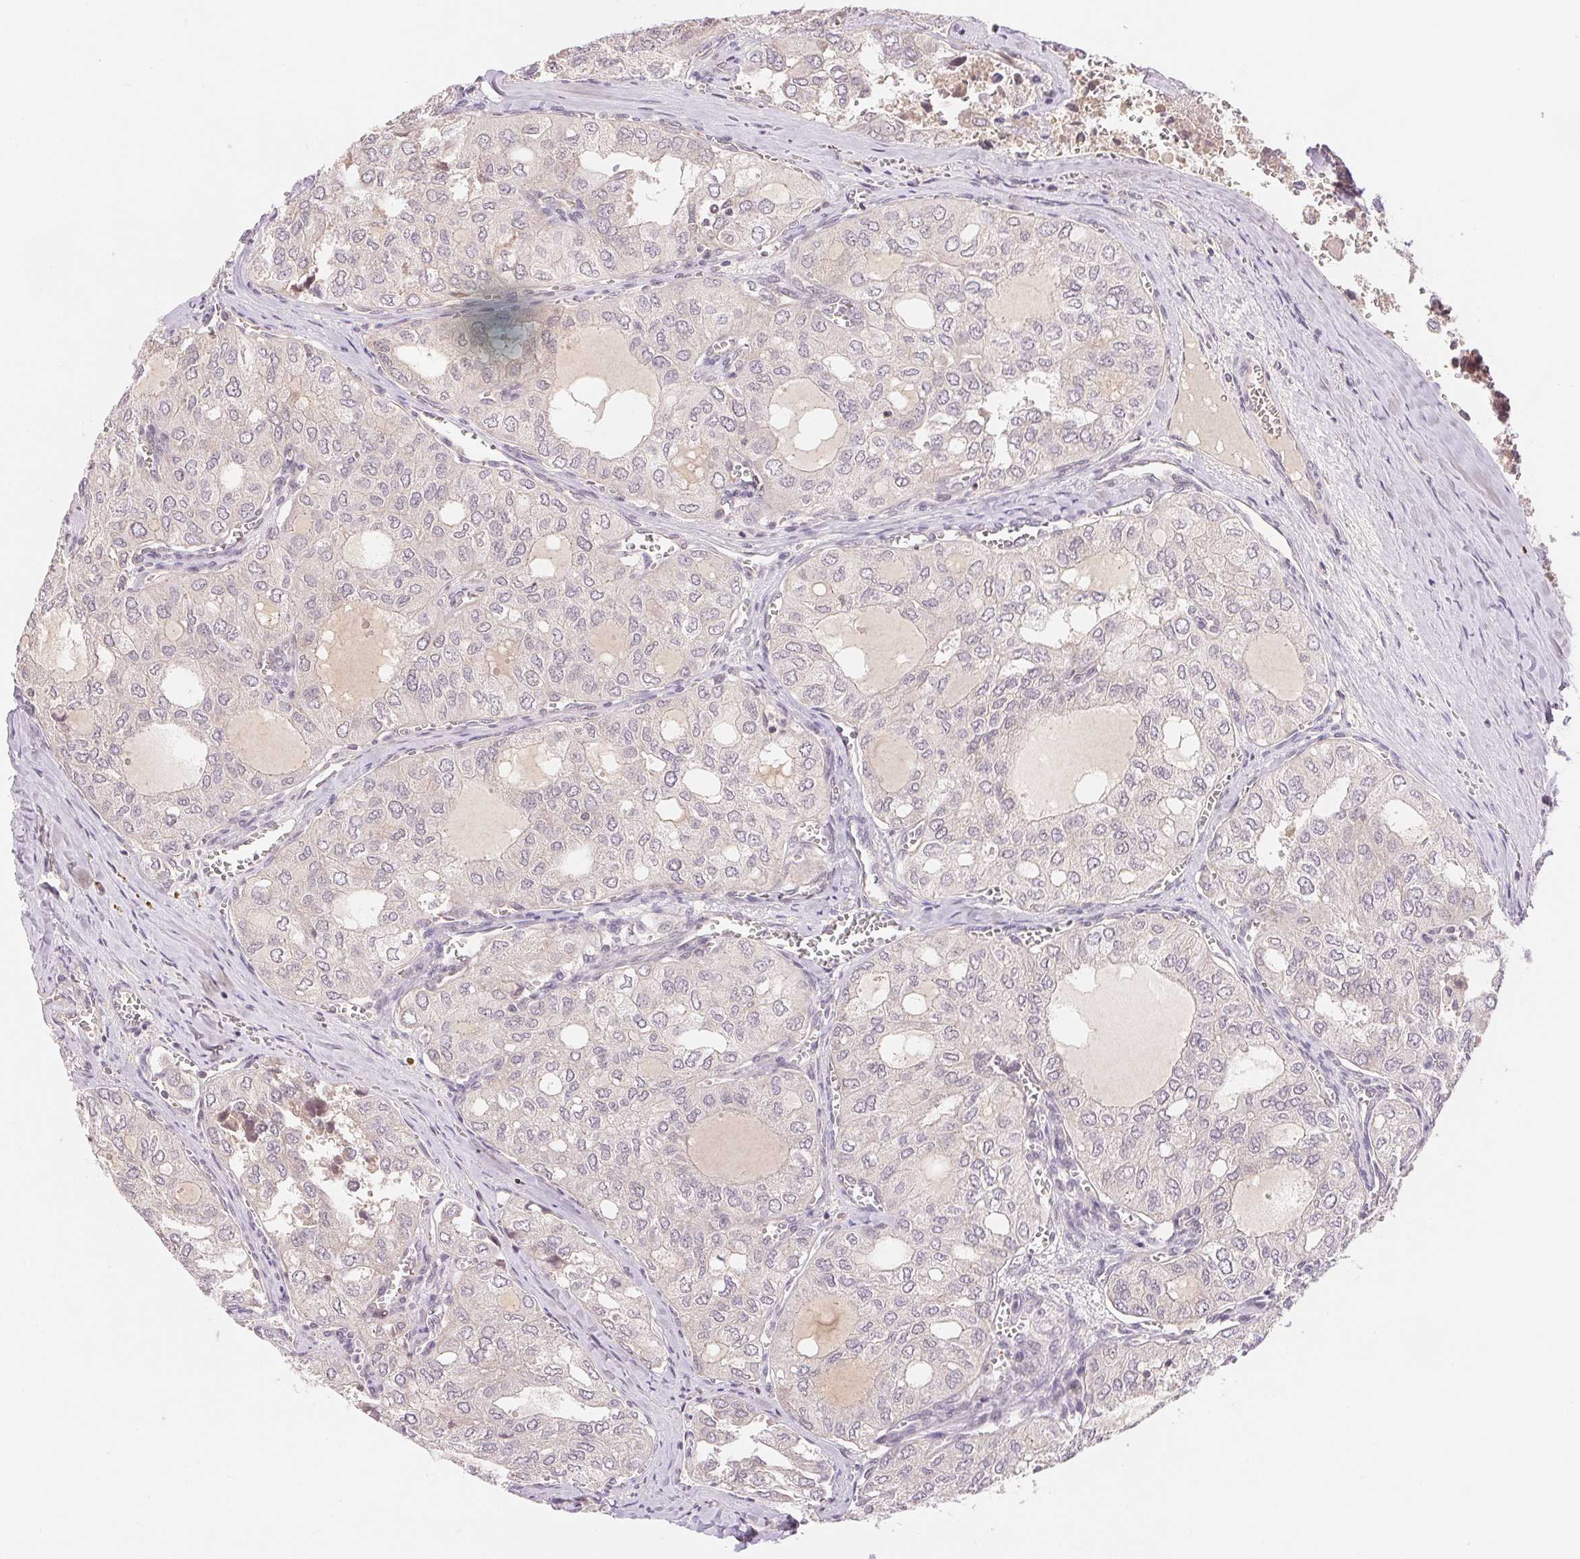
{"staining": {"intensity": "negative", "quantity": "none", "location": "none"}, "tissue": "thyroid cancer", "cell_type": "Tumor cells", "image_type": "cancer", "snomed": [{"axis": "morphology", "description": "Follicular adenoma carcinoma, NOS"}, {"axis": "topography", "description": "Thyroid gland"}], "caption": "Immunohistochemical staining of human thyroid cancer (follicular adenoma carcinoma) shows no significant staining in tumor cells.", "gene": "BNIP5", "patient": {"sex": "male", "age": 75}}